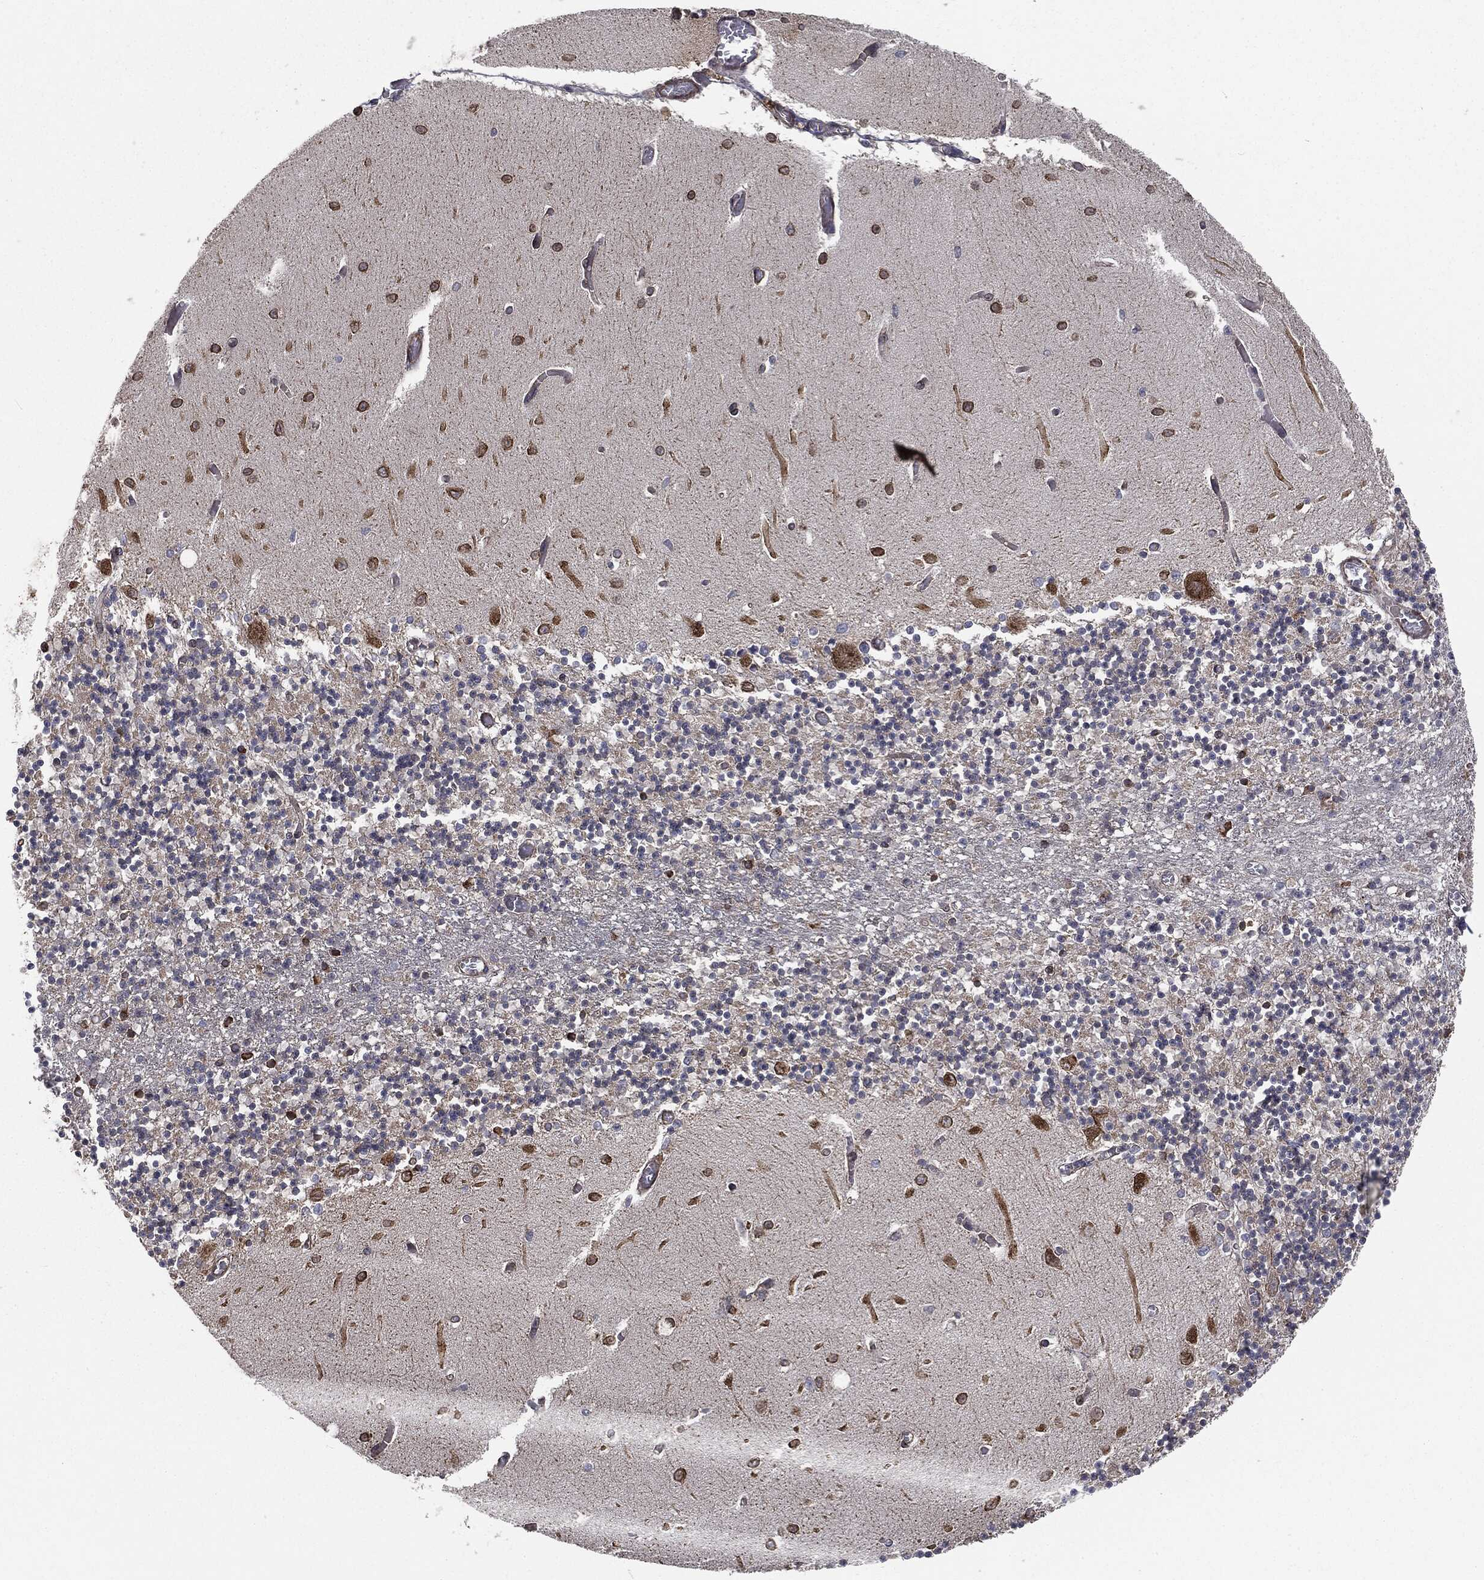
{"staining": {"intensity": "strong", "quantity": "<25%", "location": "cytoplasmic/membranous"}, "tissue": "cerebellum", "cell_type": "Cells in granular layer", "image_type": "normal", "snomed": [{"axis": "morphology", "description": "Normal tissue, NOS"}, {"axis": "topography", "description": "Cerebellum"}], "caption": "Immunohistochemical staining of benign human cerebellum shows <25% levels of strong cytoplasmic/membranous protein positivity in approximately <25% of cells in granular layer.", "gene": "CYLD", "patient": {"sex": "female", "age": 64}}